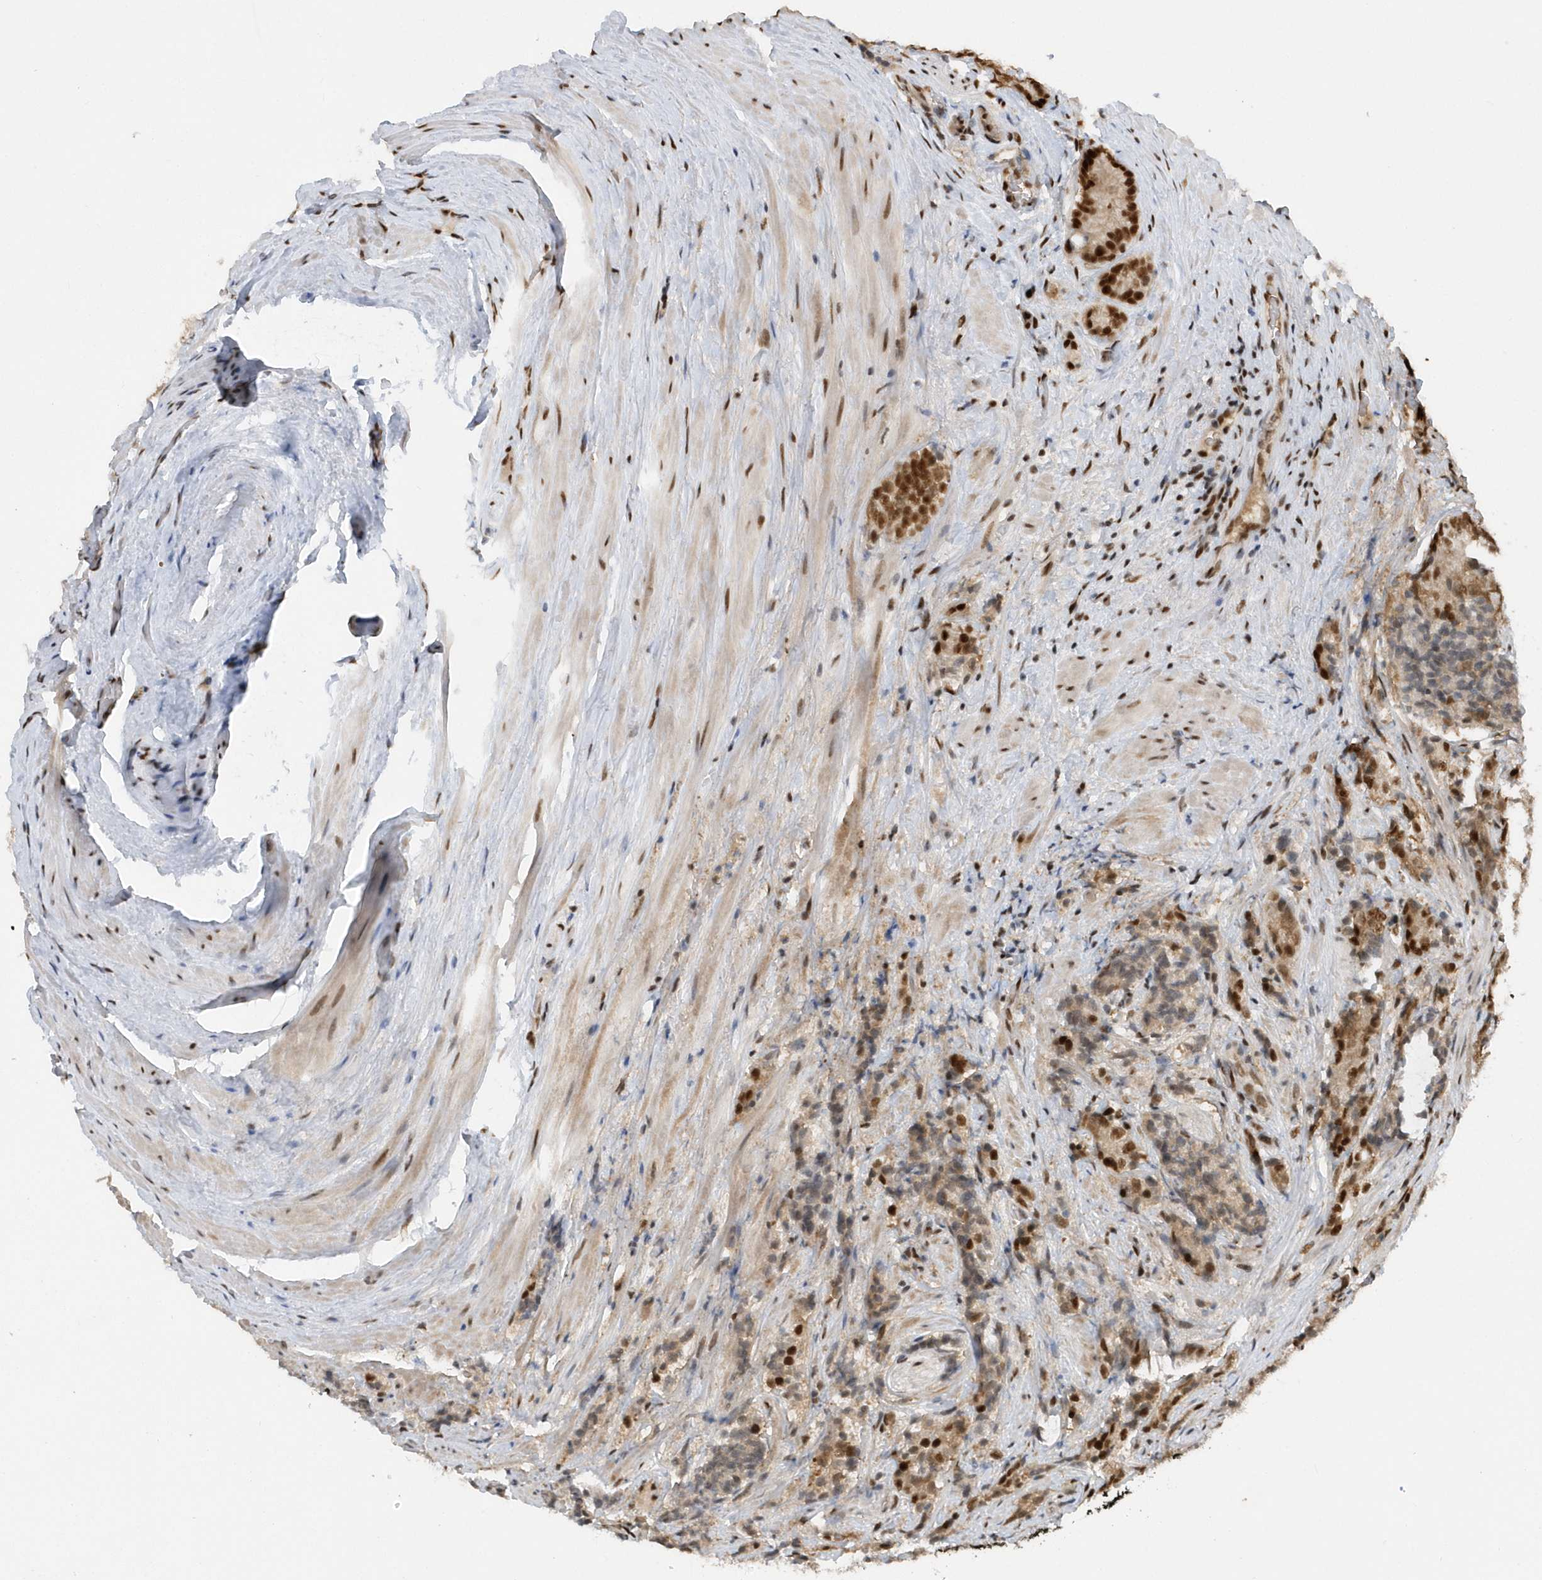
{"staining": {"intensity": "moderate", "quantity": ">75%", "location": "nuclear"}, "tissue": "prostate cancer", "cell_type": "Tumor cells", "image_type": "cancer", "snomed": [{"axis": "morphology", "description": "Adenocarcinoma, High grade"}, {"axis": "topography", "description": "Prostate"}], "caption": "Protein analysis of prostate cancer (adenocarcinoma (high-grade)) tissue shows moderate nuclear expression in about >75% of tumor cells. The staining was performed using DAB to visualize the protein expression in brown, while the nuclei were stained in blue with hematoxylin (Magnification: 20x).", "gene": "SEPHS1", "patient": {"sex": "male", "age": 57}}